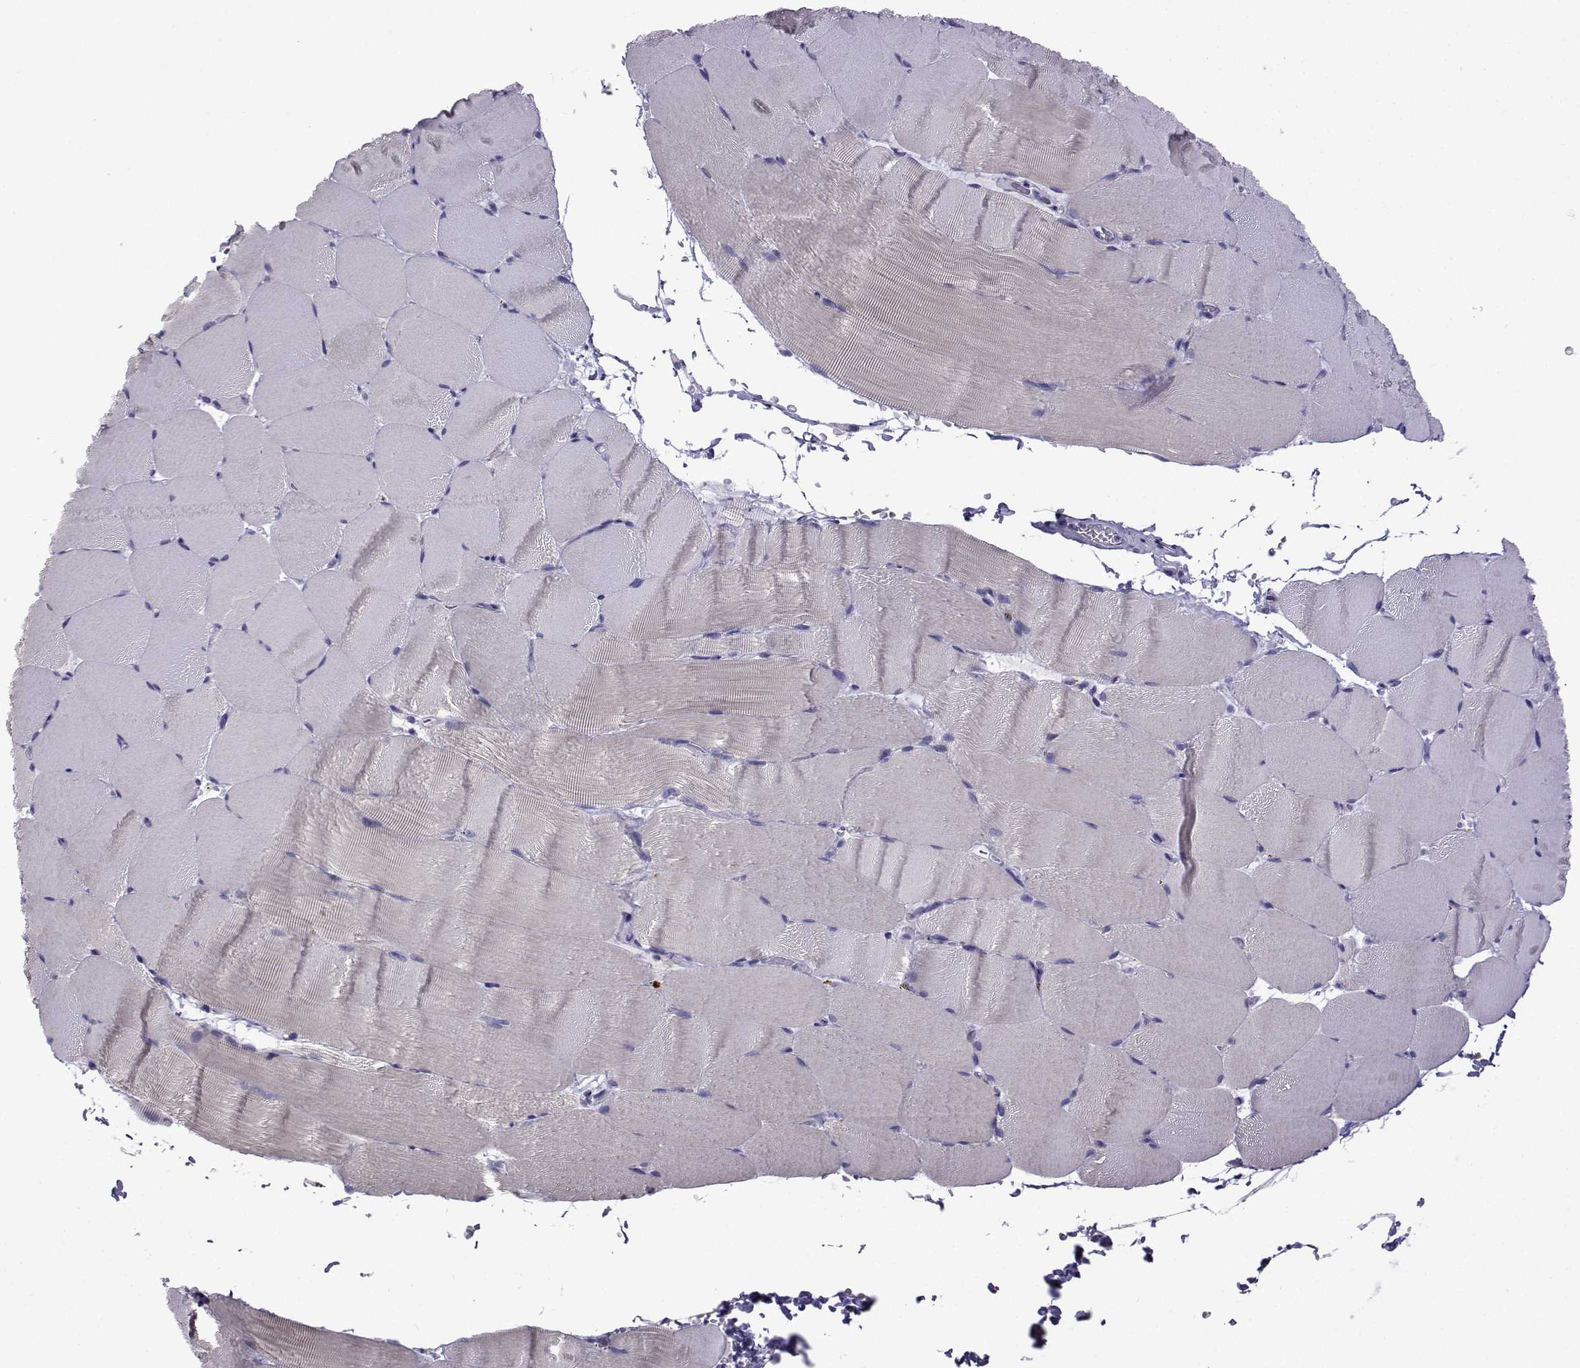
{"staining": {"intensity": "negative", "quantity": "none", "location": "none"}, "tissue": "skeletal muscle", "cell_type": "Myocytes", "image_type": "normal", "snomed": [{"axis": "morphology", "description": "Normal tissue, NOS"}, {"axis": "topography", "description": "Skeletal muscle"}], "caption": "Immunohistochemistry (IHC) micrograph of benign skeletal muscle stained for a protein (brown), which shows no positivity in myocytes.", "gene": "CFAP70", "patient": {"sex": "female", "age": 37}}